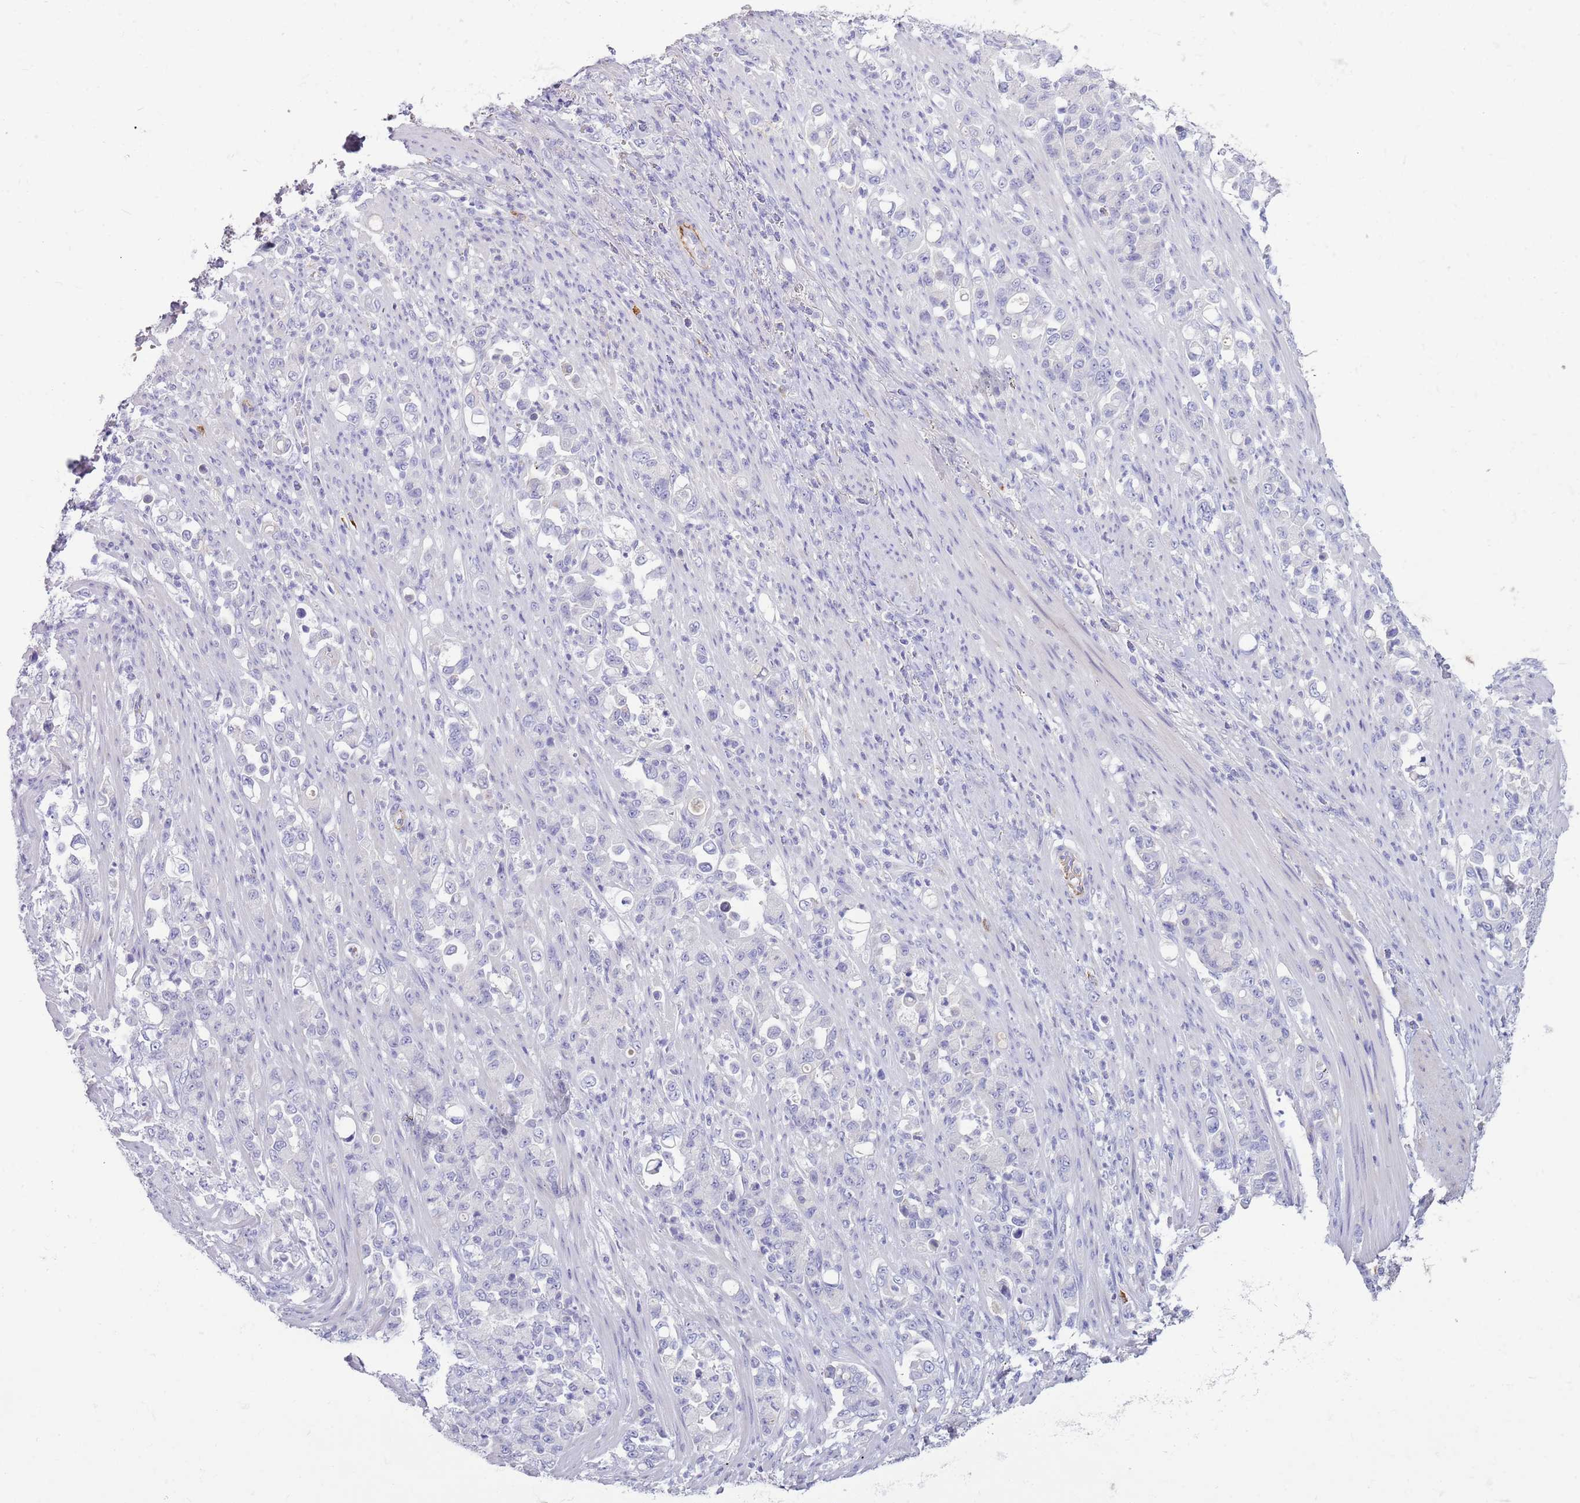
{"staining": {"intensity": "negative", "quantity": "none", "location": "none"}, "tissue": "stomach cancer", "cell_type": "Tumor cells", "image_type": "cancer", "snomed": [{"axis": "morphology", "description": "Normal tissue, NOS"}, {"axis": "morphology", "description": "Adenocarcinoma, NOS"}, {"axis": "topography", "description": "Stomach"}], "caption": "IHC of stomach cancer exhibits no positivity in tumor cells. The staining is performed using DAB (3,3'-diaminobenzidine) brown chromogen with nuclei counter-stained in using hematoxylin.", "gene": "LEPROTL1", "patient": {"sex": "female", "age": 79}}